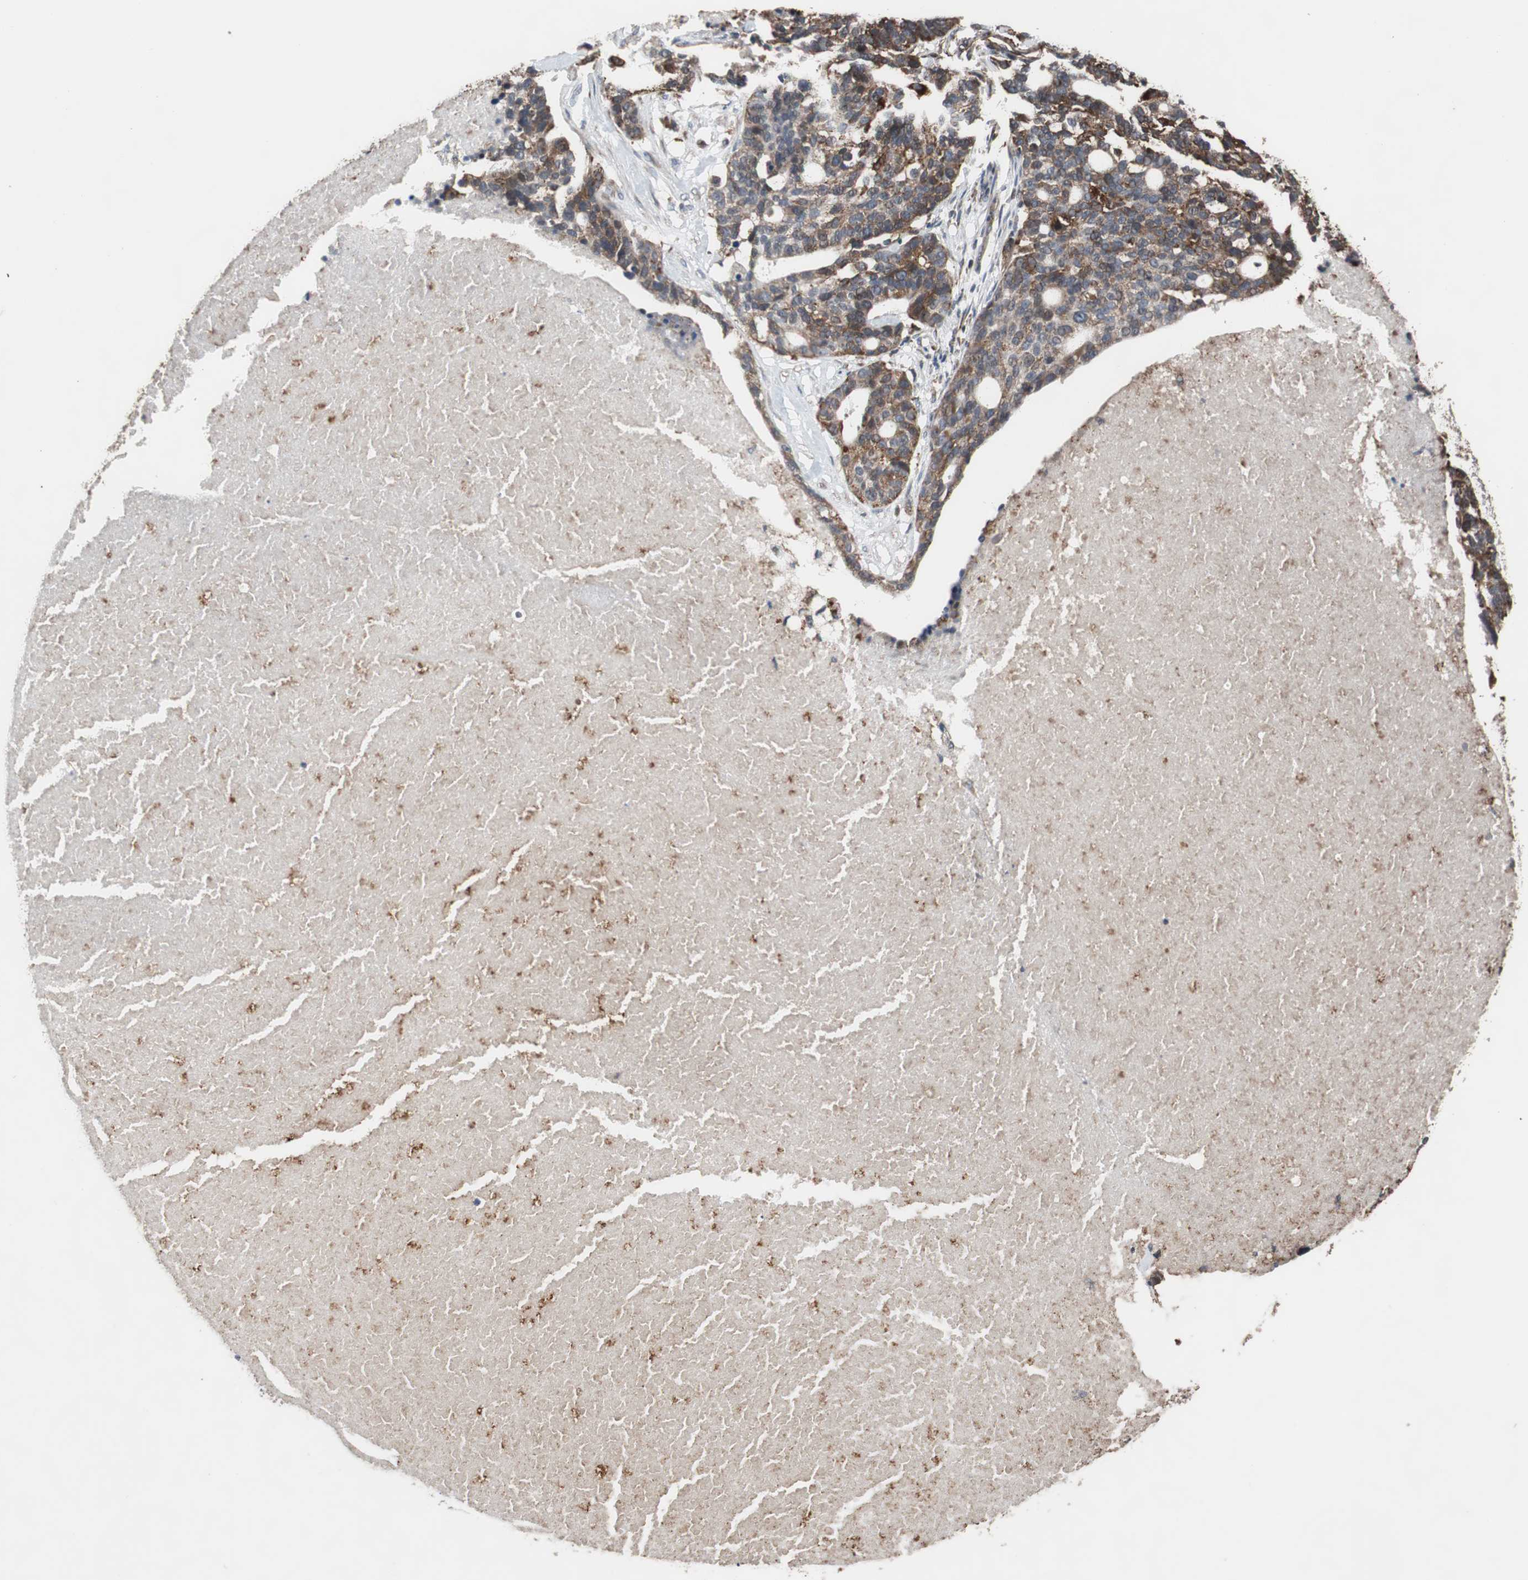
{"staining": {"intensity": "moderate", "quantity": ">75%", "location": "cytoplasmic/membranous"}, "tissue": "ovarian cancer", "cell_type": "Tumor cells", "image_type": "cancer", "snomed": [{"axis": "morphology", "description": "Cystadenocarcinoma, serous, NOS"}, {"axis": "topography", "description": "Ovary"}], "caption": "The micrograph reveals a brown stain indicating the presence of a protein in the cytoplasmic/membranous of tumor cells in ovarian cancer. The staining was performed using DAB, with brown indicating positive protein expression. Nuclei are stained blue with hematoxylin.", "gene": "USP10", "patient": {"sex": "female", "age": 59}}